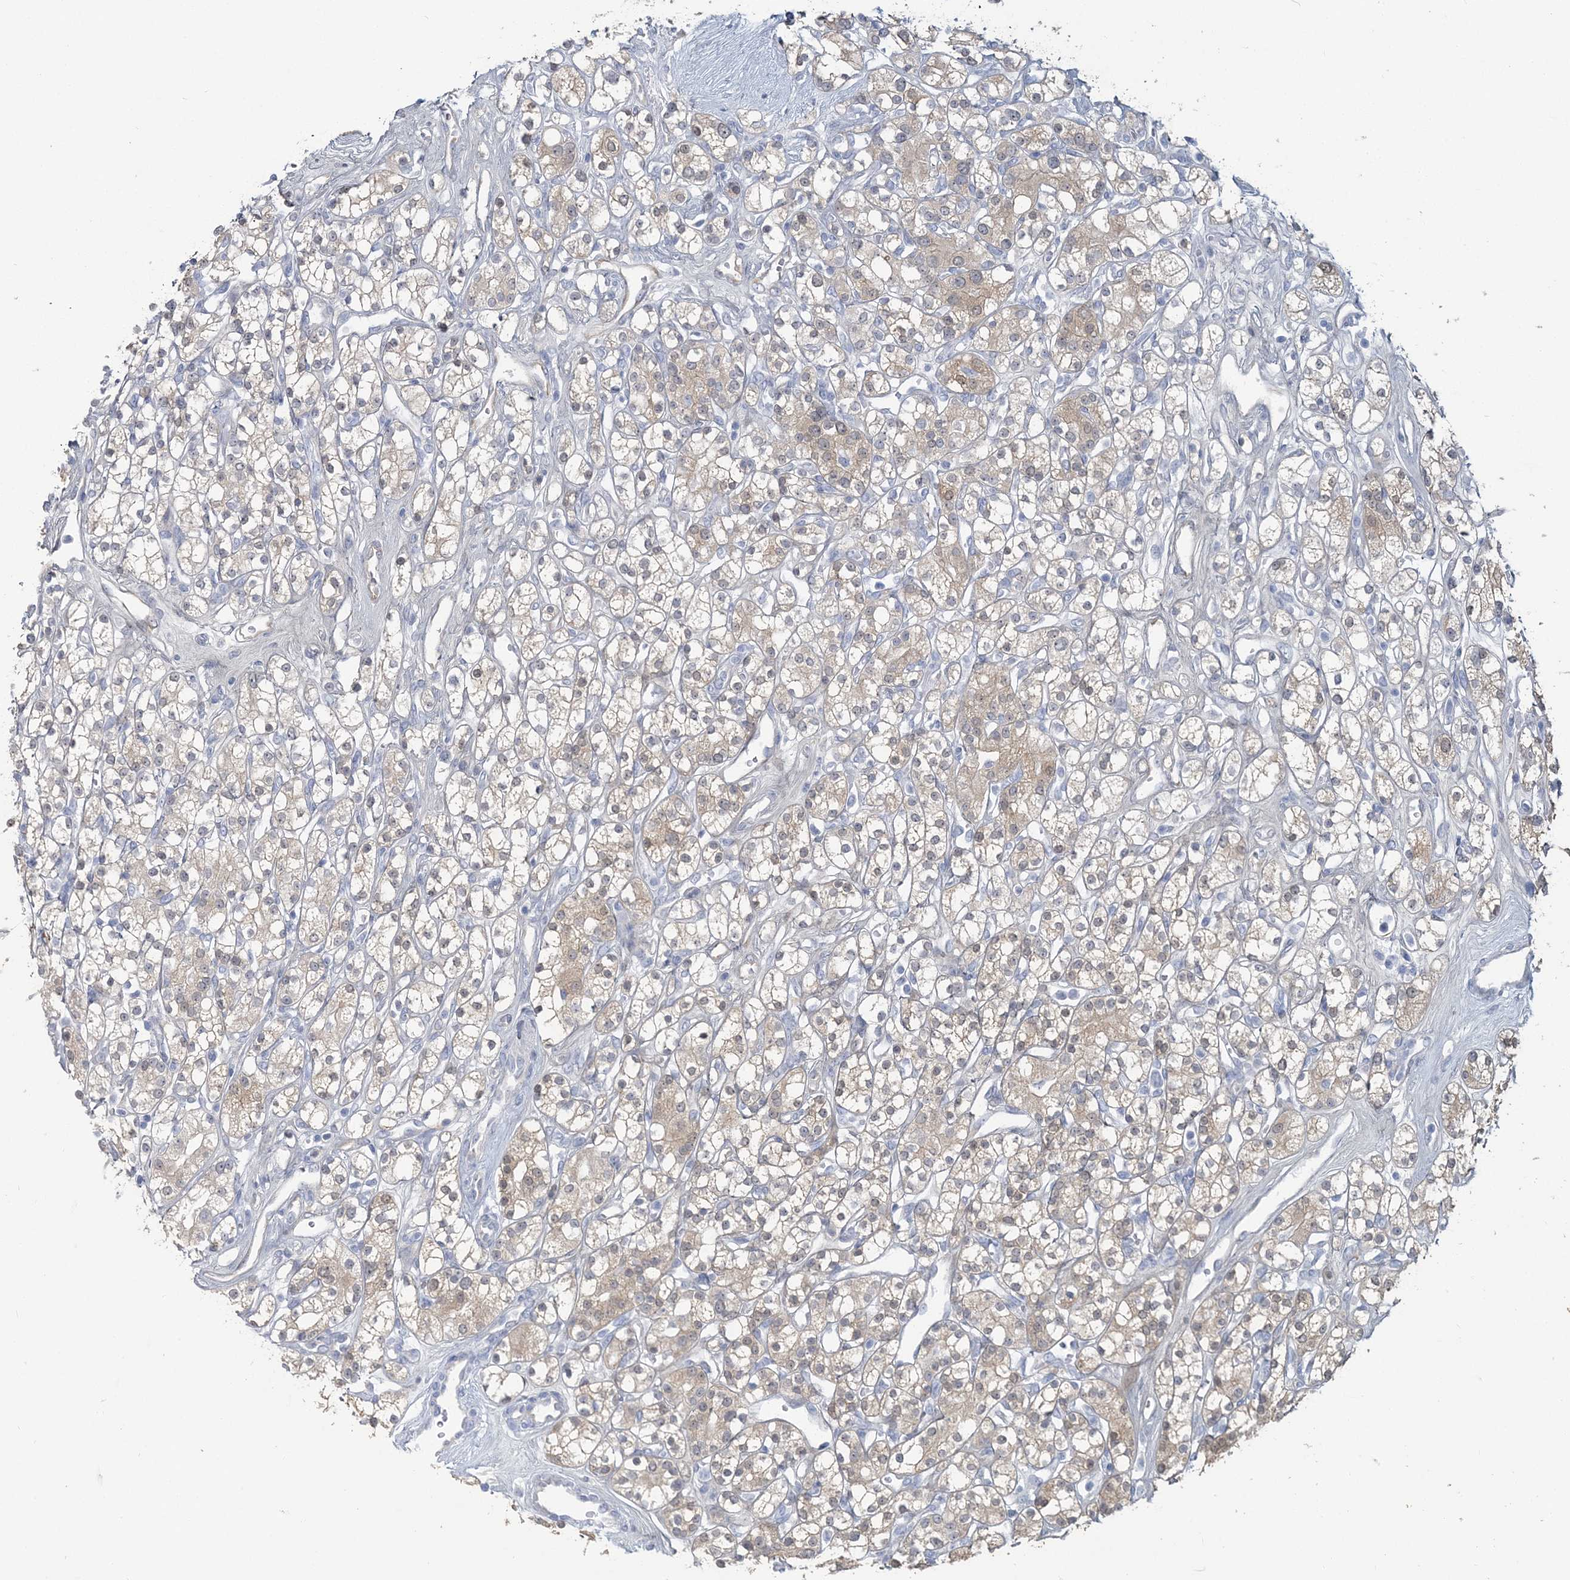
{"staining": {"intensity": "weak", "quantity": "25%-75%", "location": "cytoplasmic/membranous"}, "tissue": "renal cancer", "cell_type": "Tumor cells", "image_type": "cancer", "snomed": [{"axis": "morphology", "description": "Adenocarcinoma, NOS"}, {"axis": "topography", "description": "Kidney"}], "caption": "This photomicrograph shows IHC staining of human renal cancer, with low weak cytoplasmic/membranous staining in approximately 25%-75% of tumor cells.", "gene": "CMBL", "patient": {"sex": "male", "age": 77}}